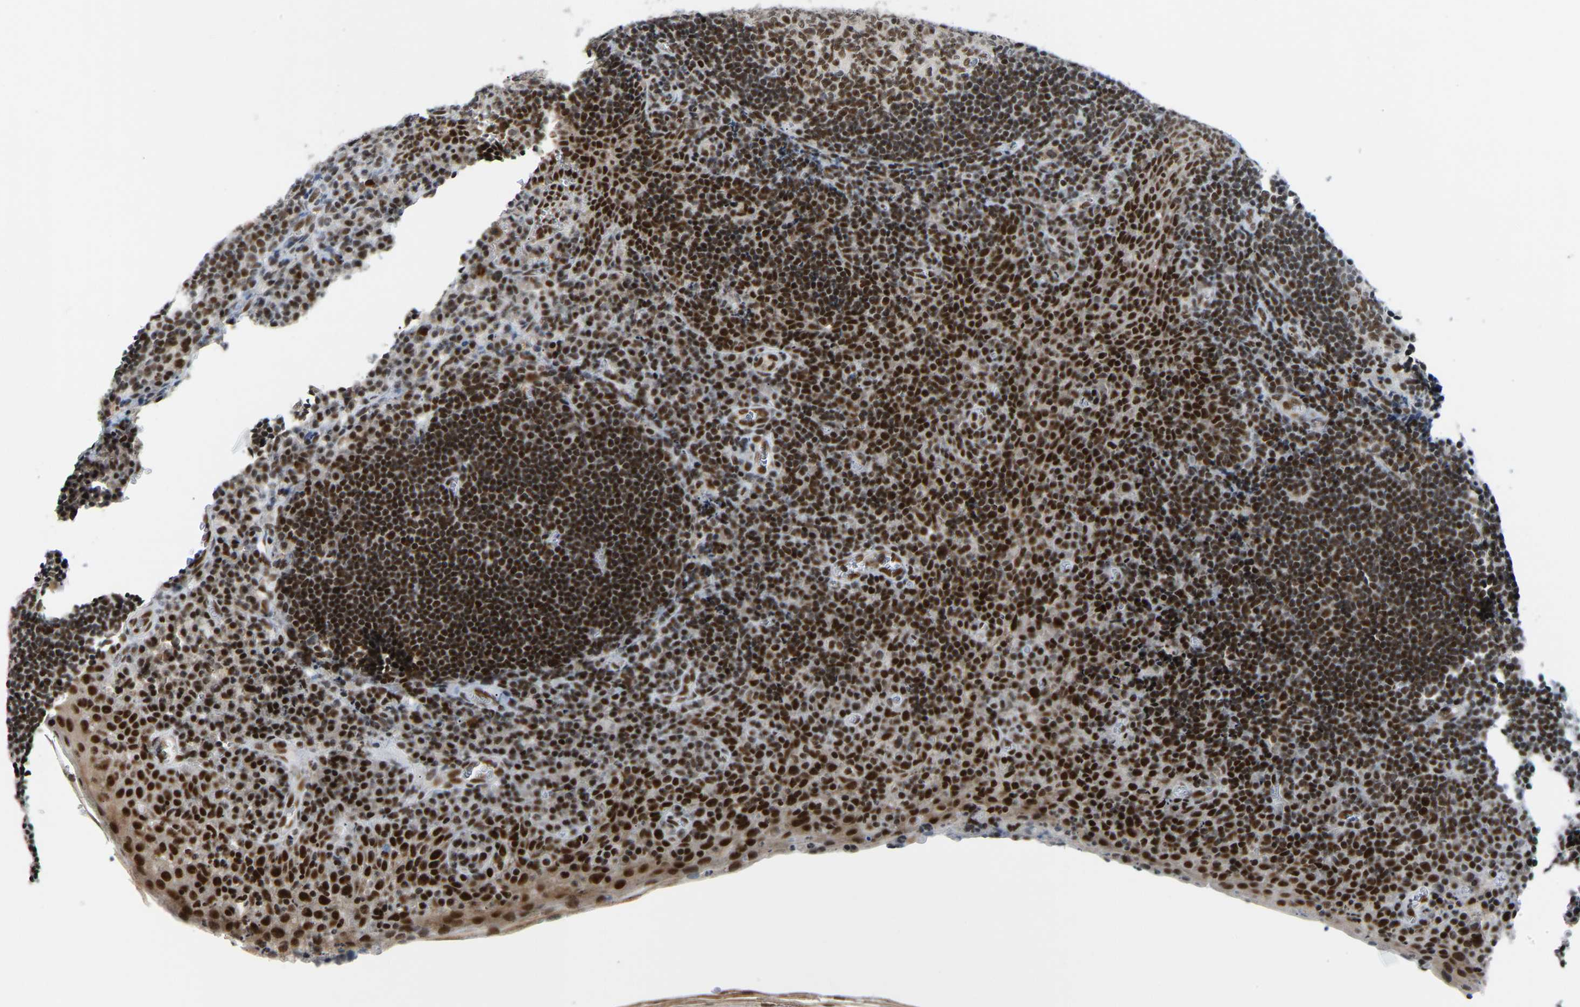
{"staining": {"intensity": "moderate", "quantity": "<25%", "location": "nuclear"}, "tissue": "tonsil", "cell_type": "Germinal center cells", "image_type": "normal", "snomed": [{"axis": "morphology", "description": "Normal tissue, NOS"}, {"axis": "morphology", "description": "Inflammation, NOS"}, {"axis": "topography", "description": "Tonsil"}], "caption": "A low amount of moderate nuclear staining is present in approximately <25% of germinal center cells in unremarkable tonsil.", "gene": "RBM15", "patient": {"sex": "female", "age": 31}}